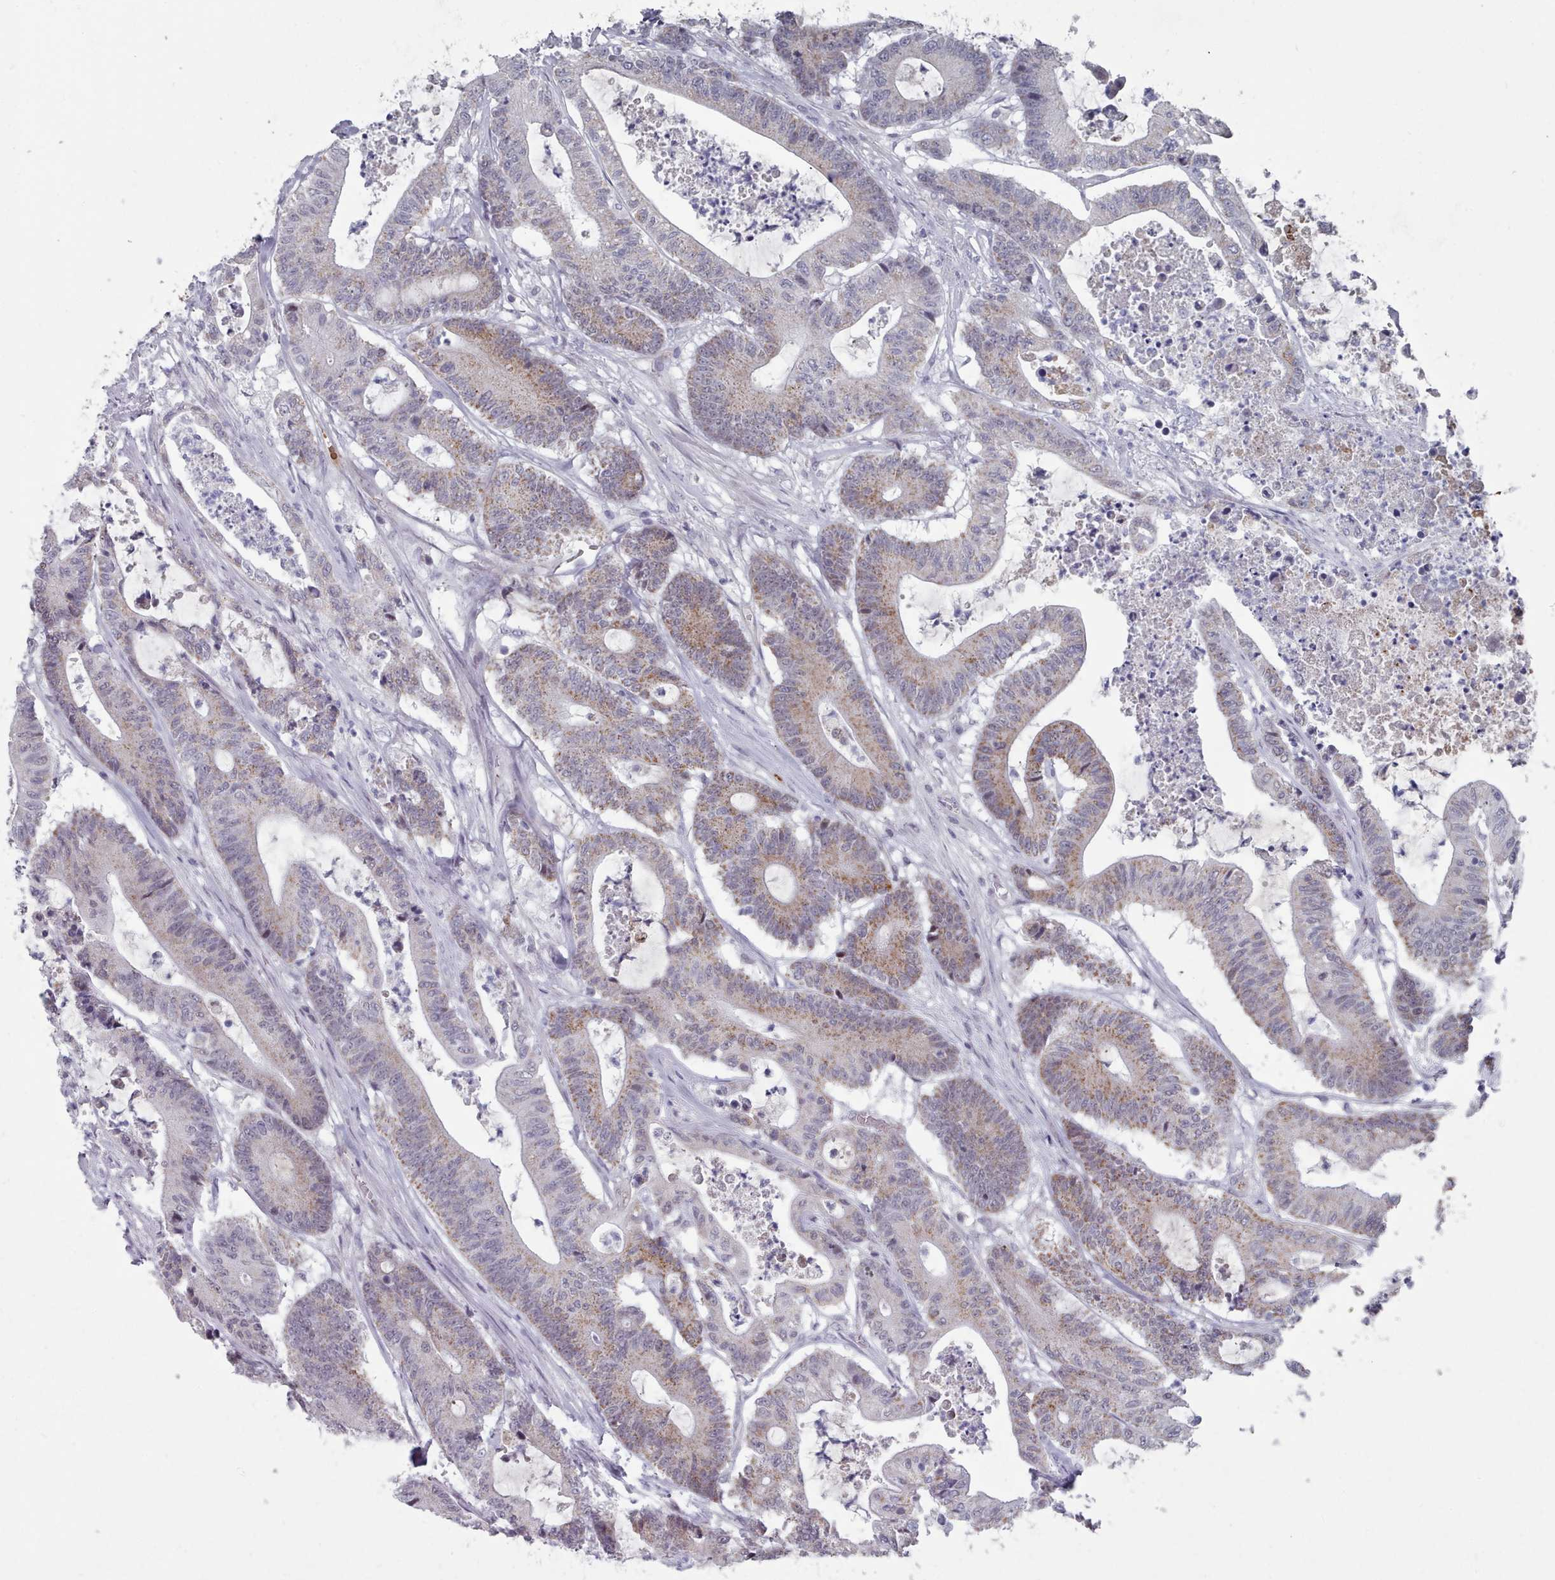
{"staining": {"intensity": "moderate", "quantity": "25%-75%", "location": "cytoplasmic/membranous"}, "tissue": "colorectal cancer", "cell_type": "Tumor cells", "image_type": "cancer", "snomed": [{"axis": "morphology", "description": "Adenocarcinoma, NOS"}, {"axis": "topography", "description": "Colon"}], "caption": "A high-resolution photomicrograph shows IHC staining of colorectal adenocarcinoma, which shows moderate cytoplasmic/membranous staining in approximately 25%-75% of tumor cells.", "gene": "TRARG1", "patient": {"sex": "female", "age": 84}}